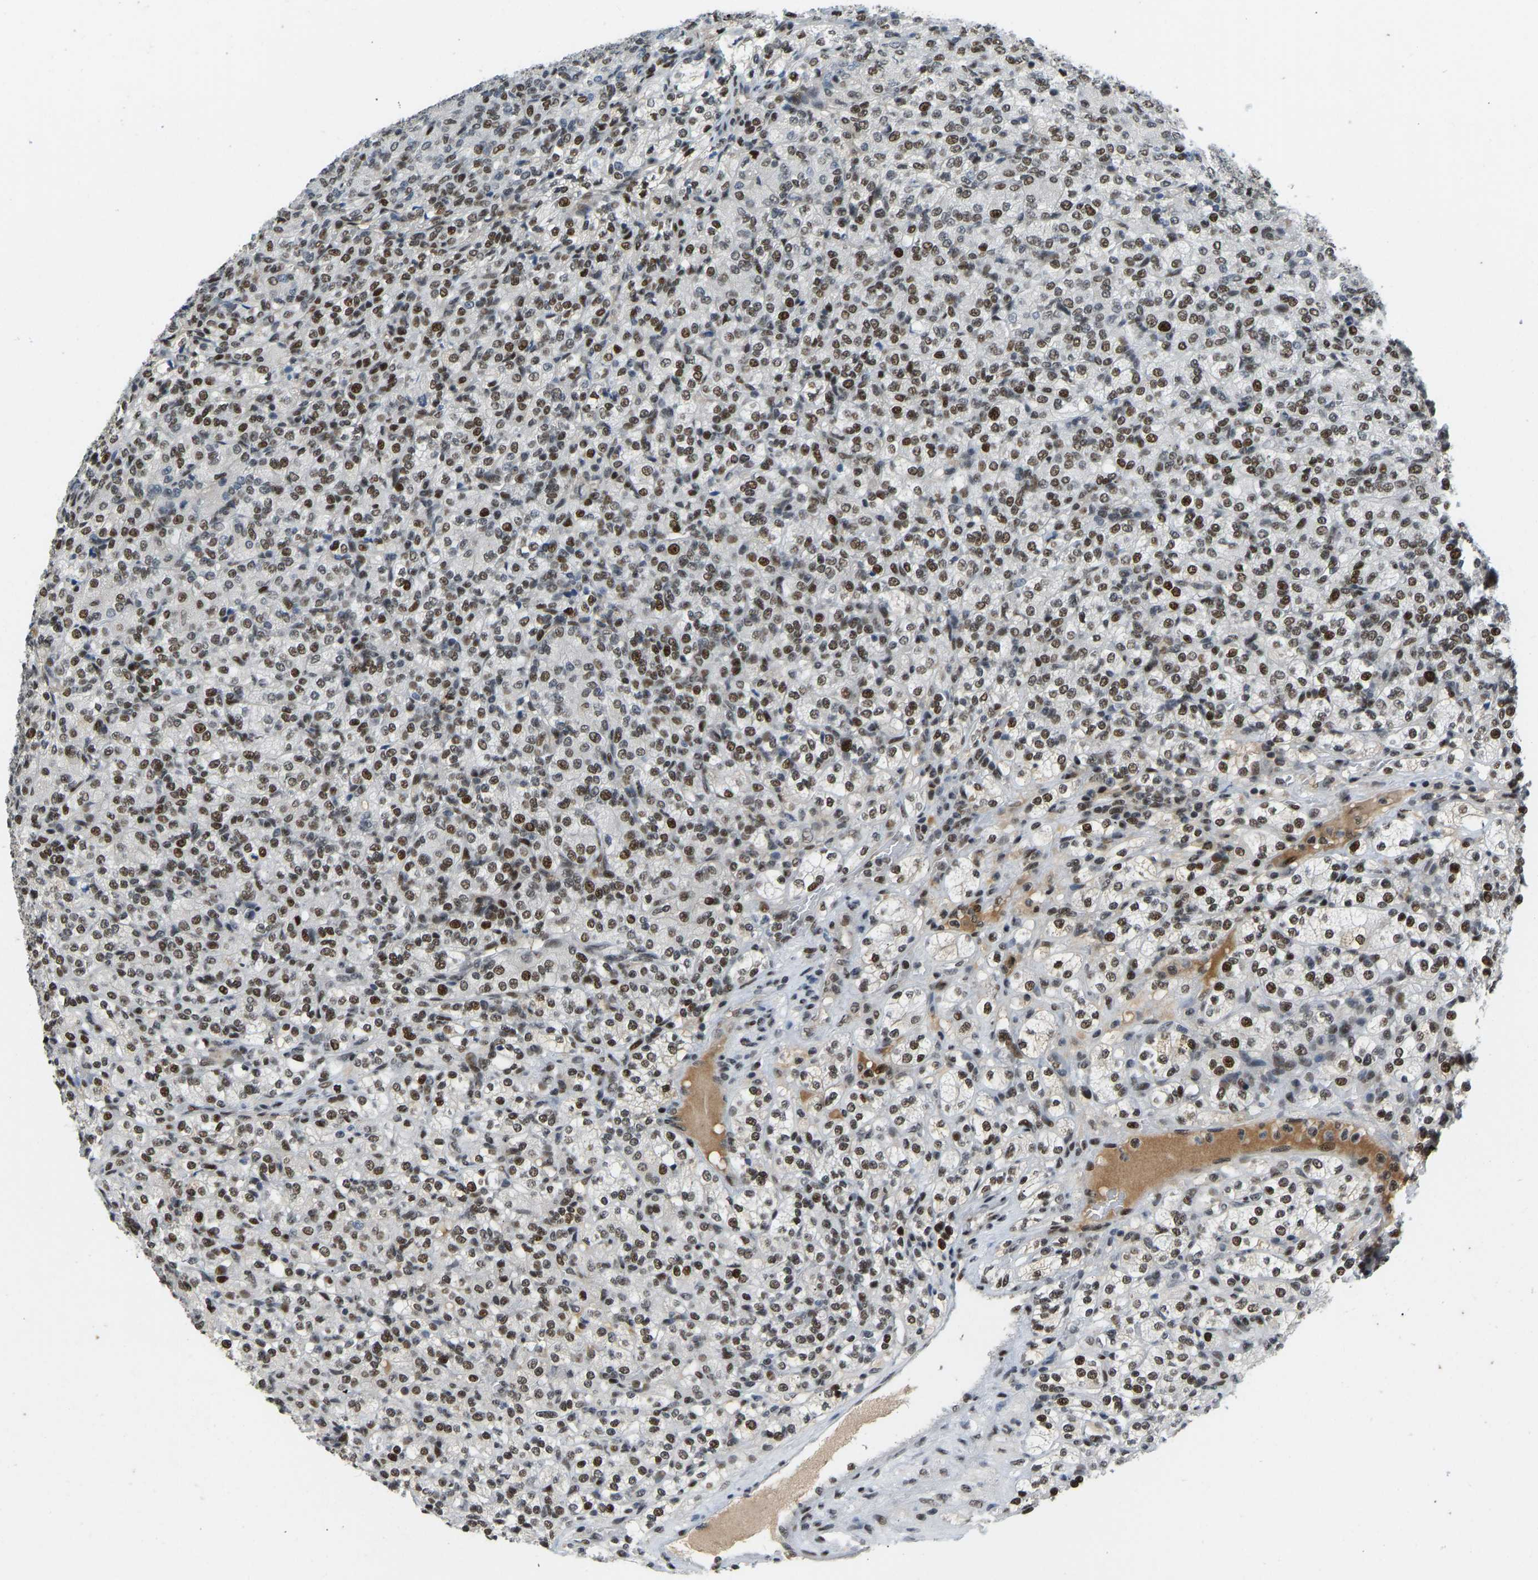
{"staining": {"intensity": "strong", "quantity": "25%-75%", "location": "nuclear"}, "tissue": "renal cancer", "cell_type": "Tumor cells", "image_type": "cancer", "snomed": [{"axis": "morphology", "description": "Adenocarcinoma, NOS"}, {"axis": "topography", "description": "Kidney"}], "caption": "Immunohistochemistry (IHC) of human adenocarcinoma (renal) exhibits high levels of strong nuclear expression in about 25%-75% of tumor cells.", "gene": "FOXK1", "patient": {"sex": "male", "age": 77}}